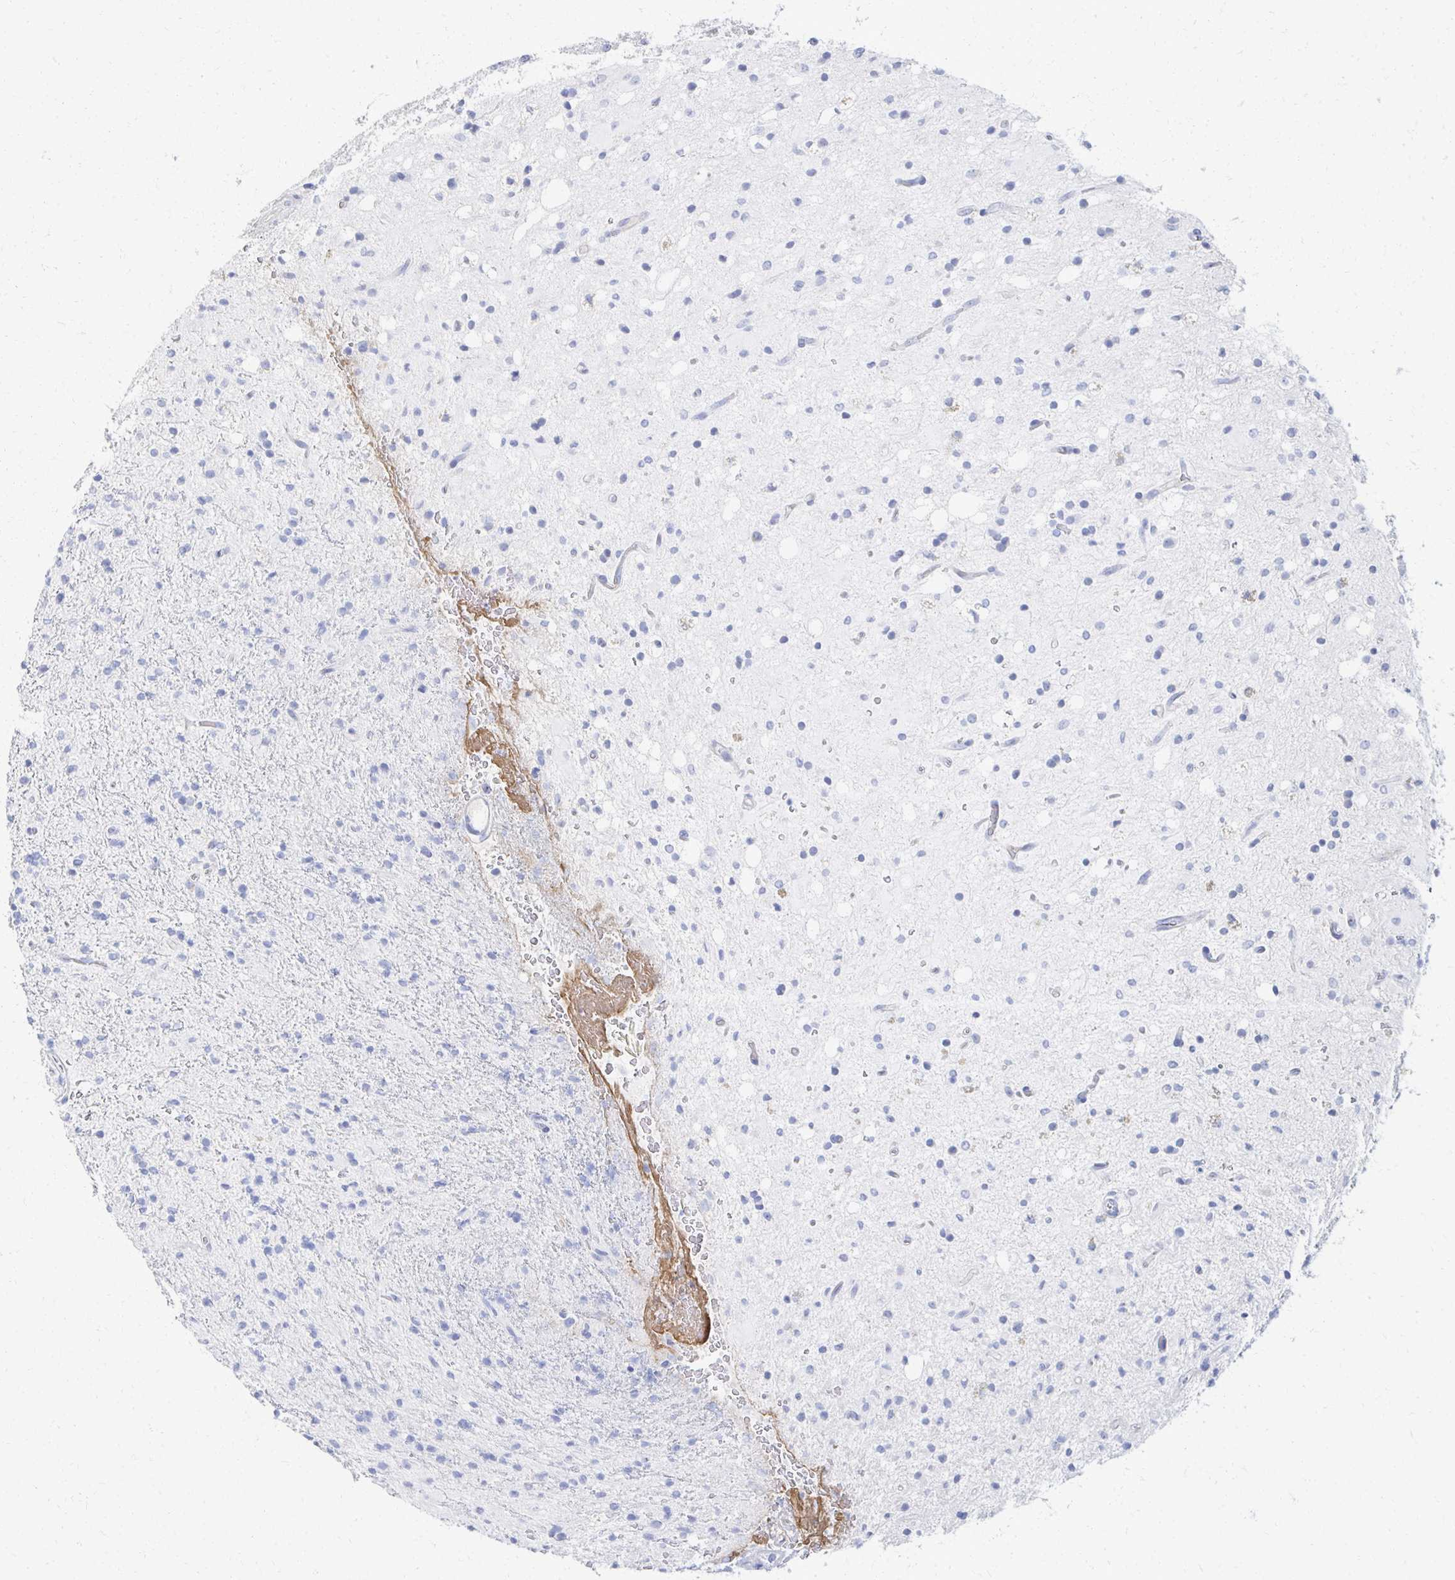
{"staining": {"intensity": "negative", "quantity": "none", "location": "none"}, "tissue": "glioma", "cell_type": "Tumor cells", "image_type": "cancer", "snomed": [{"axis": "morphology", "description": "Glioma, malignant, Low grade"}, {"axis": "topography", "description": "Brain"}], "caption": "Micrograph shows no significant protein staining in tumor cells of glioma.", "gene": "PRR20A", "patient": {"sex": "female", "age": 33}}